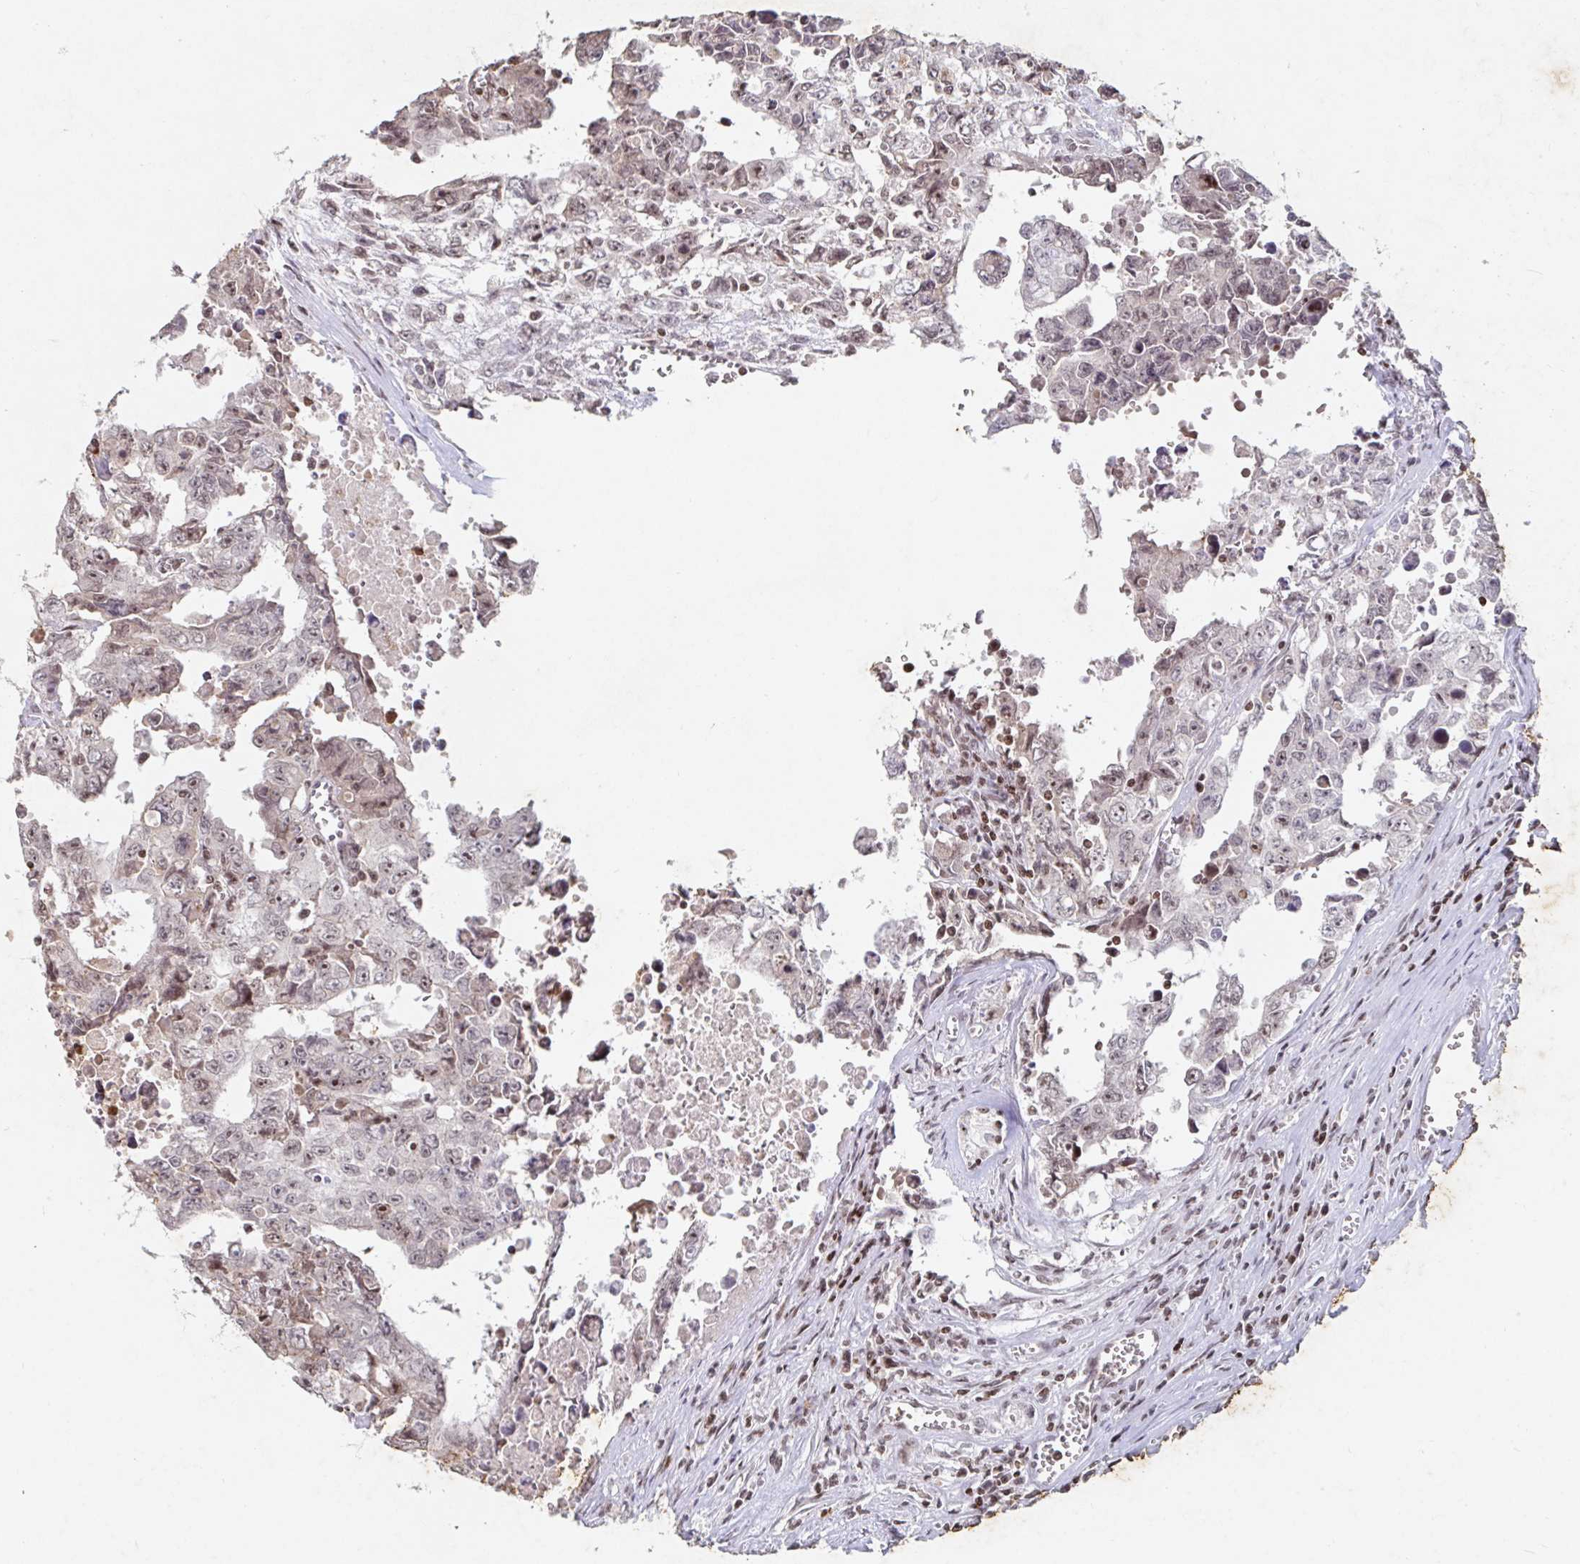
{"staining": {"intensity": "weak", "quantity": "25%-75%", "location": "nuclear"}, "tissue": "testis cancer", "cell_type": "Tumor cells", "image_type": "cancer", "snomed": [{"axis": "morphology", "description": "Carcinoma, Embryonal, NOS"}, {"axis": "topography", "description": "Testis"}], "caption": "The micrograph demonstrates staining of testis embryonal carcinoma, revealing weak nuclear protein positivity (brown color) within tumor cells.", "gene": "C19orf53", "patient": {"sex": "male", "age": 24}}